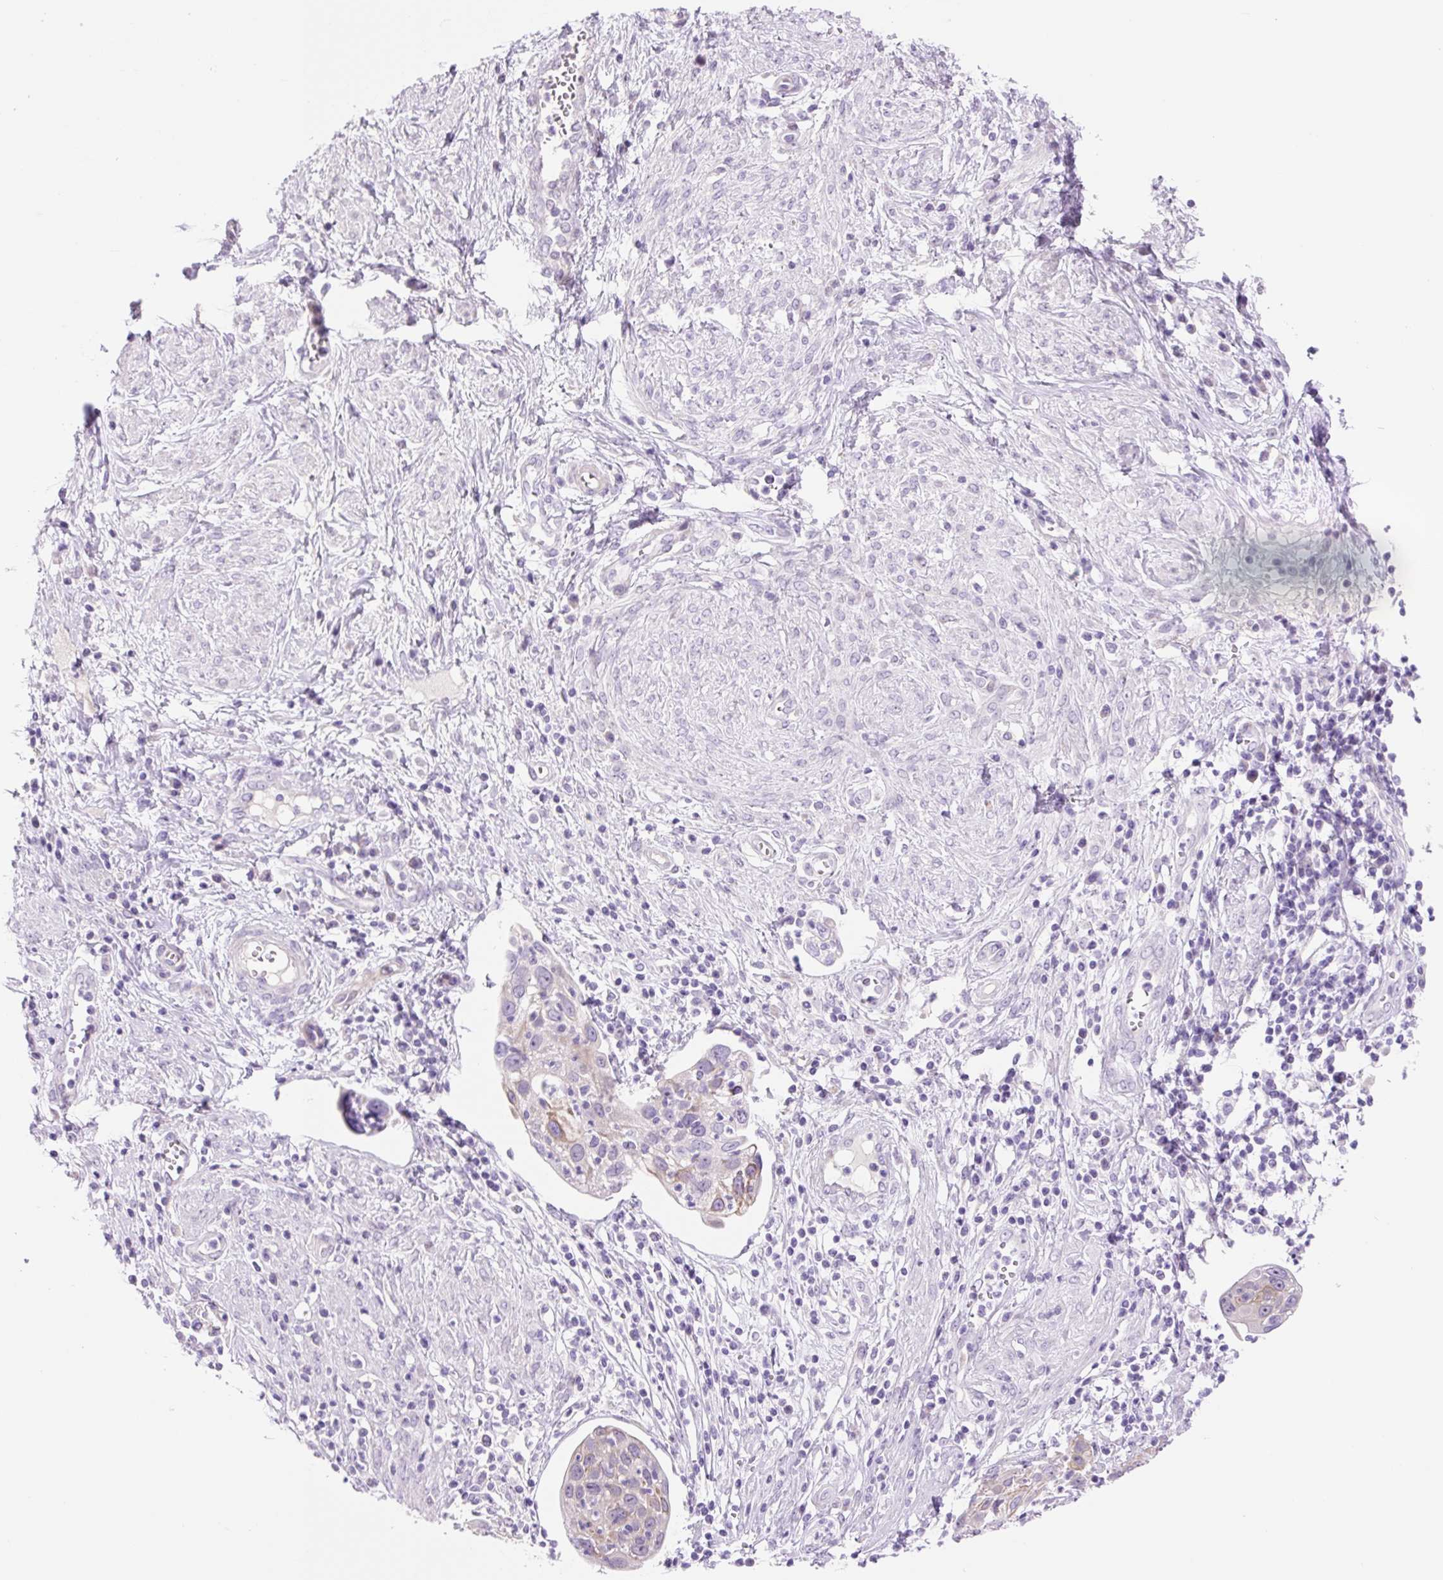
{"staining": {"intensity": "weak", "quantity": "<25%", "location": "cytoplasmic/membranous"}, "tissue": "cervical cancer", "cell_type": "Tumor cells", "image_type": "cancer", "snomed": [{"axis": "morphology", "description": "Squamous cell carcinoma, NOS"}, {"axis": "topography", "description": "Cervix"}], "caption": "Protein analysis of cervical squamous cell carcinoma exhibits no significant positivity in tumor cells.", "gene": "ZNF121", "patient": {"sex": "female", "age": 36}}